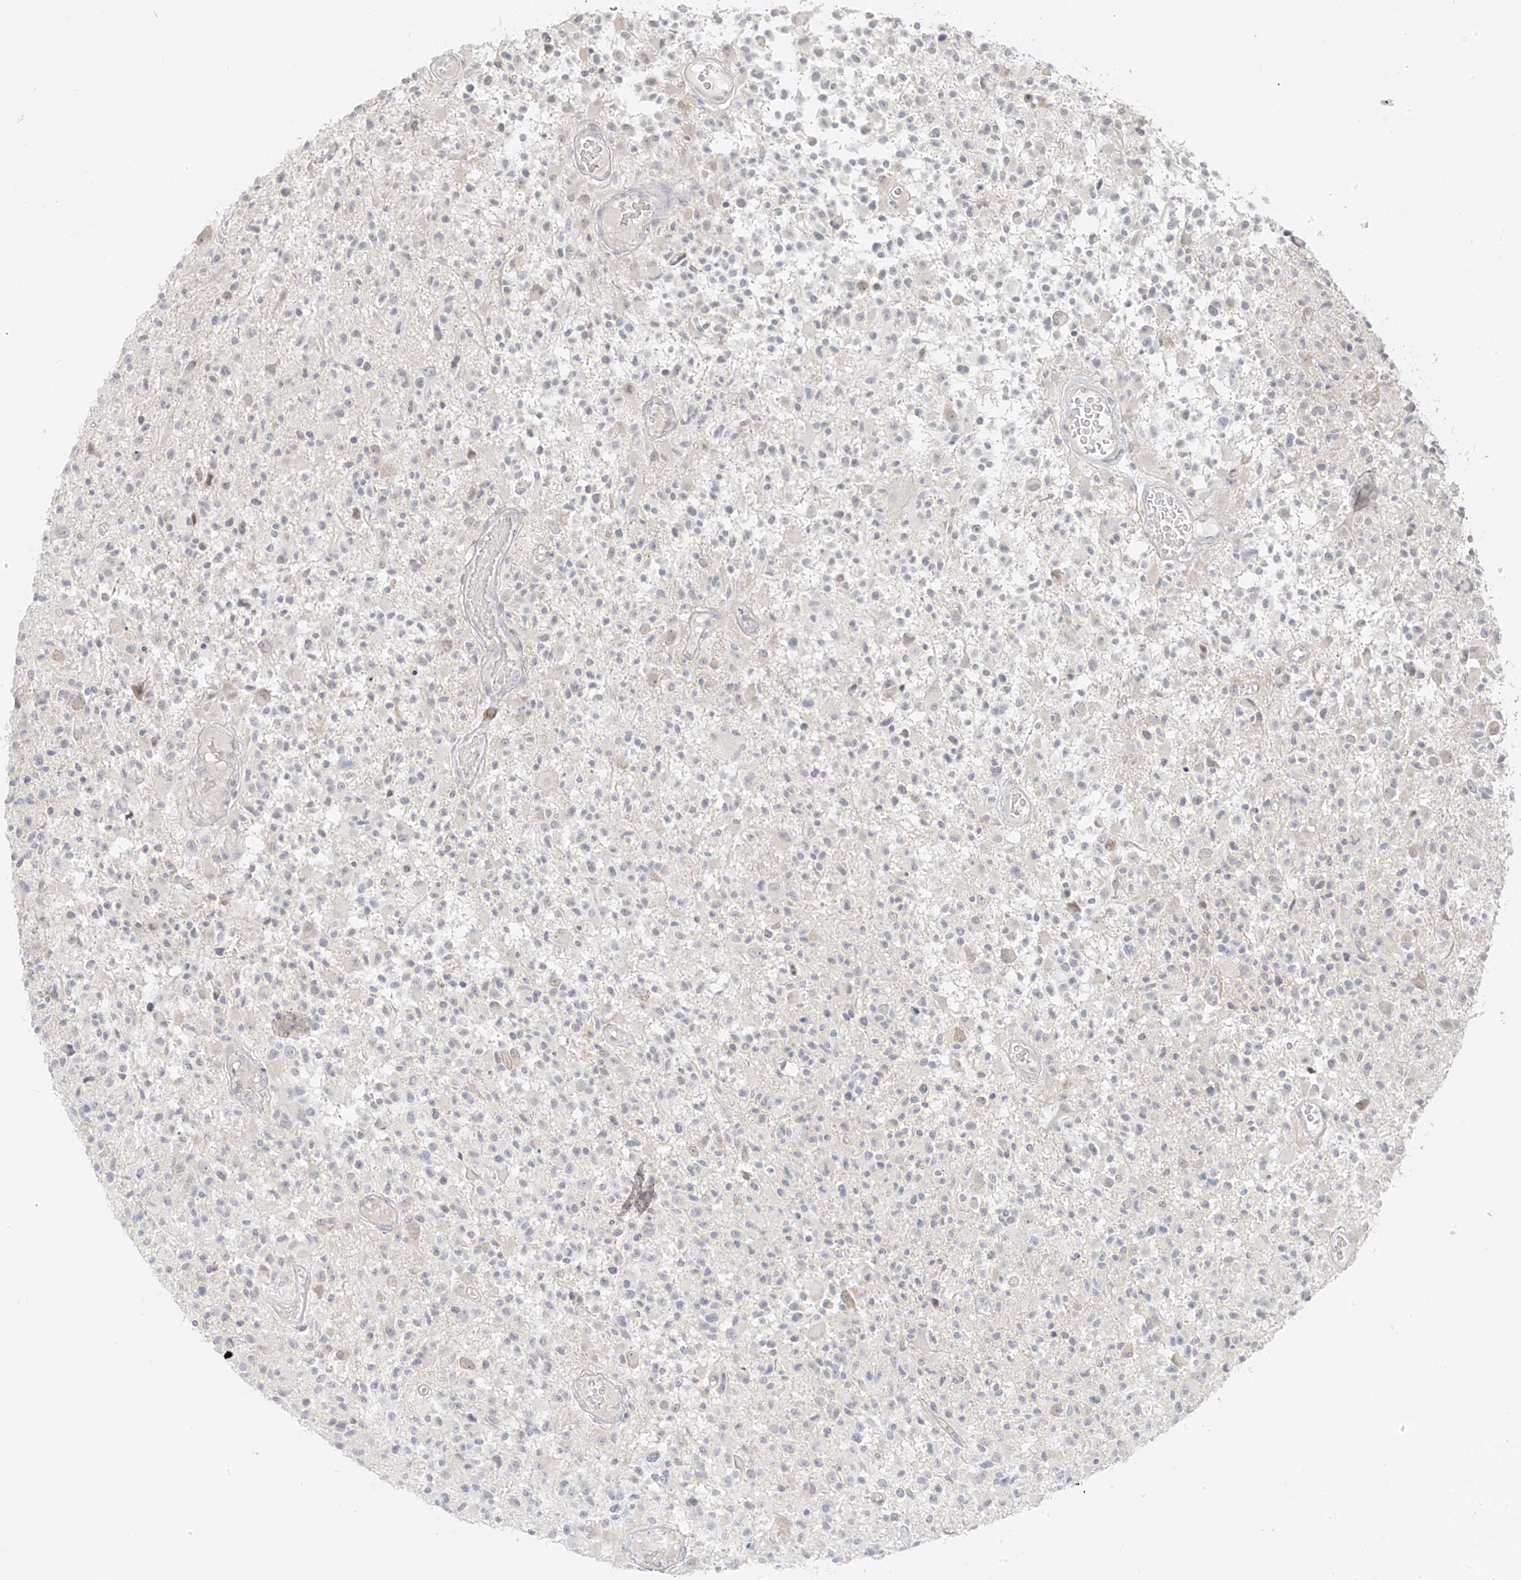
{"staining": {"intensity": "negative", "quantity": "none", "location": "none"}, "tissue": "glioma", "cell_type": "Tumor cells", "image_type": "cancer", "snomed": [{"axis": "morphology", "description": "Glioma, malignant, High grade"}, {"axis": "morphology", "description": "Glioblastoma, NOS"}, {"axis": "topography", "description": "Brain"}], "caption": "Immunohistochemistry histopathology image of neoplastic tissue: human high-grade glioma (malignant) stained with DAB demonstrates no significant protein positivity in tumor cells.", "gene": "DCDC2", "patient": {"sex": "male", "age": 60}}